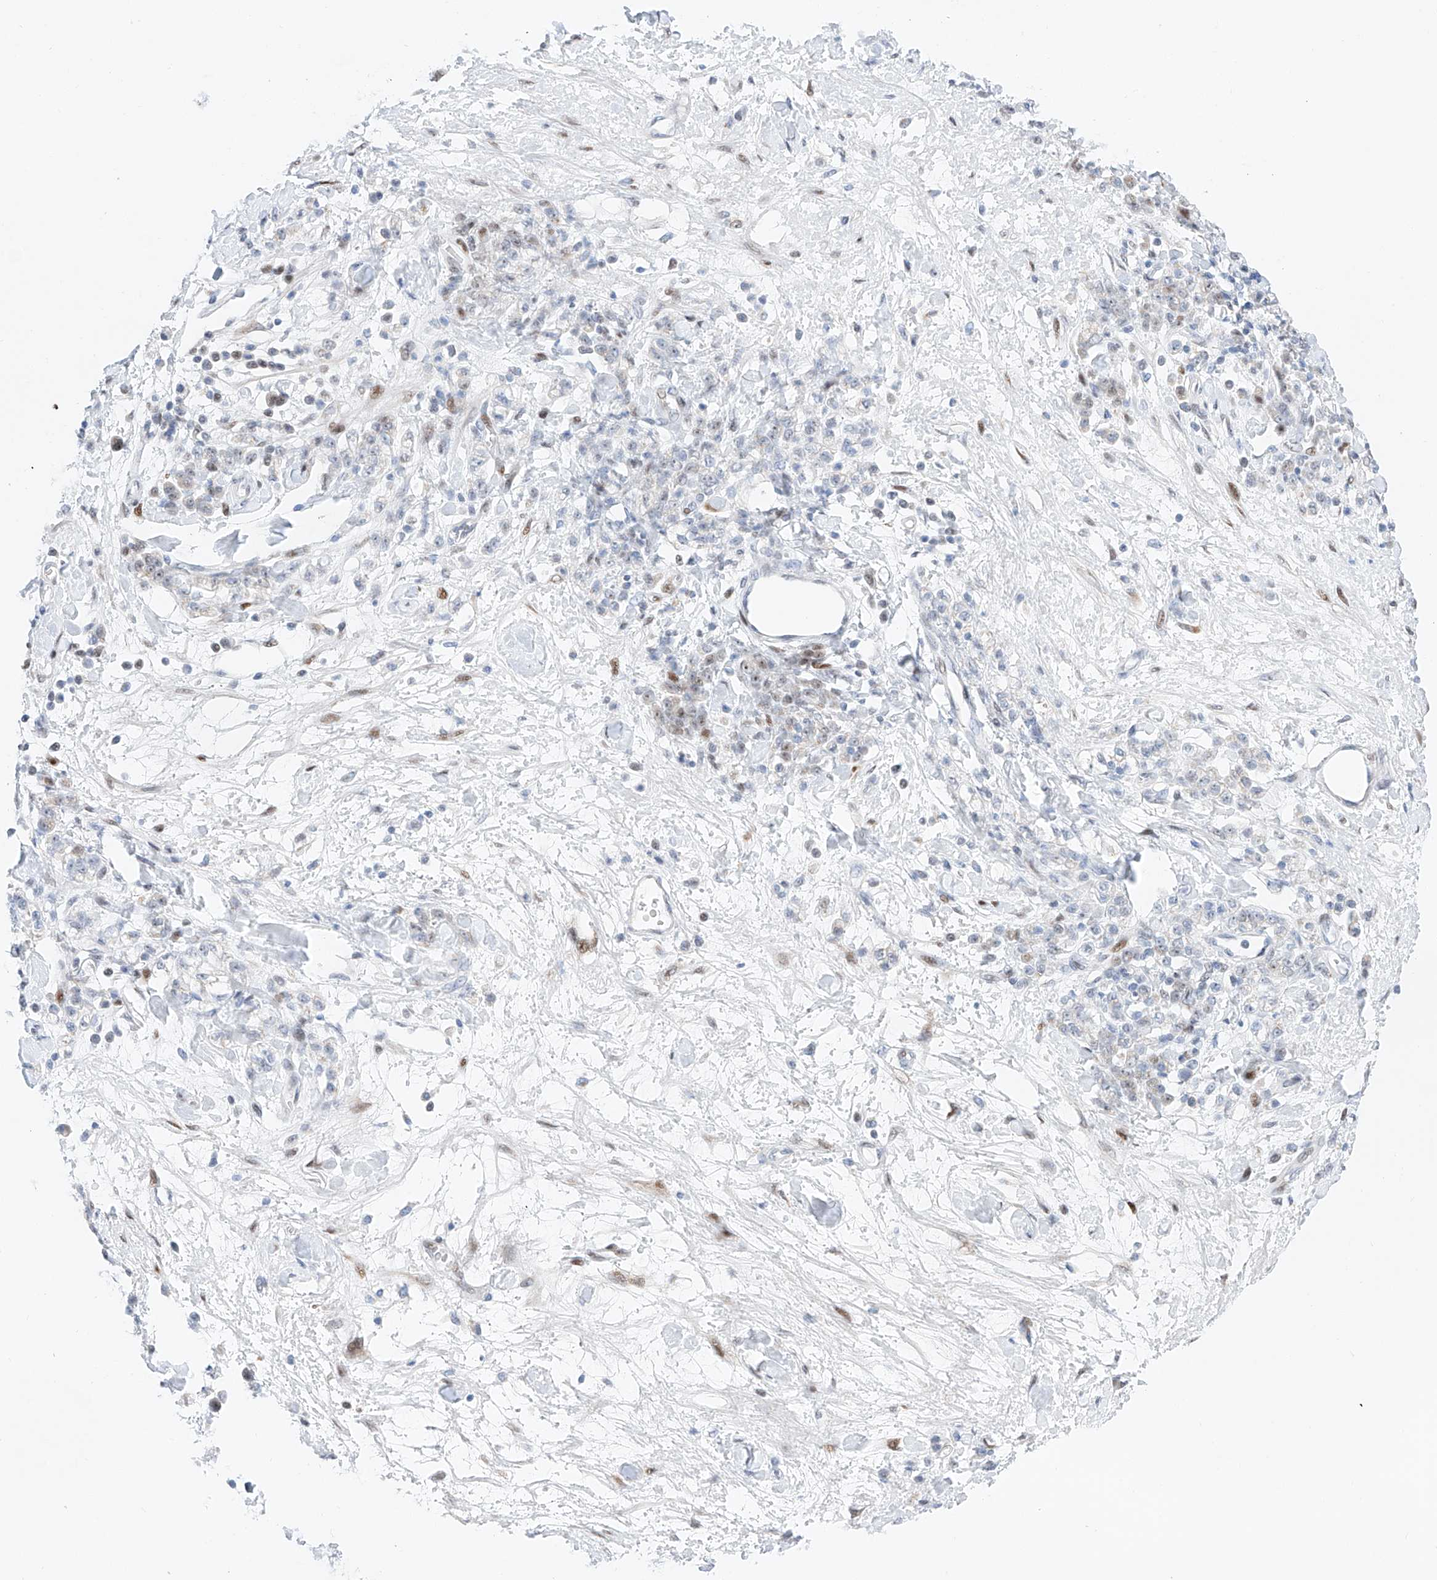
{"staining": {"intensity": "moderate", "quantity": "25%-75%", "location": "nuclear"}, "tissue": "stomach cancer", "cell_type": "Tumor cells", "image_type": "cancer", "snomed": [{"axis": "morphology", "description": "Normal tissue, NOS"}, {"axis": "morphology", "description": "Adenocarcinoma, NOS"}, {"axis": "topography", "description": "Stomach"}], "caption": "This is a micrograph of immunohistochemistry (IHC) staining of stomach adenocarcinoma, which shows moderate expression in the nuclear of tumor cells.", "gene": "NT5C3B", "patient": {"sex": "male", "age": 82}}